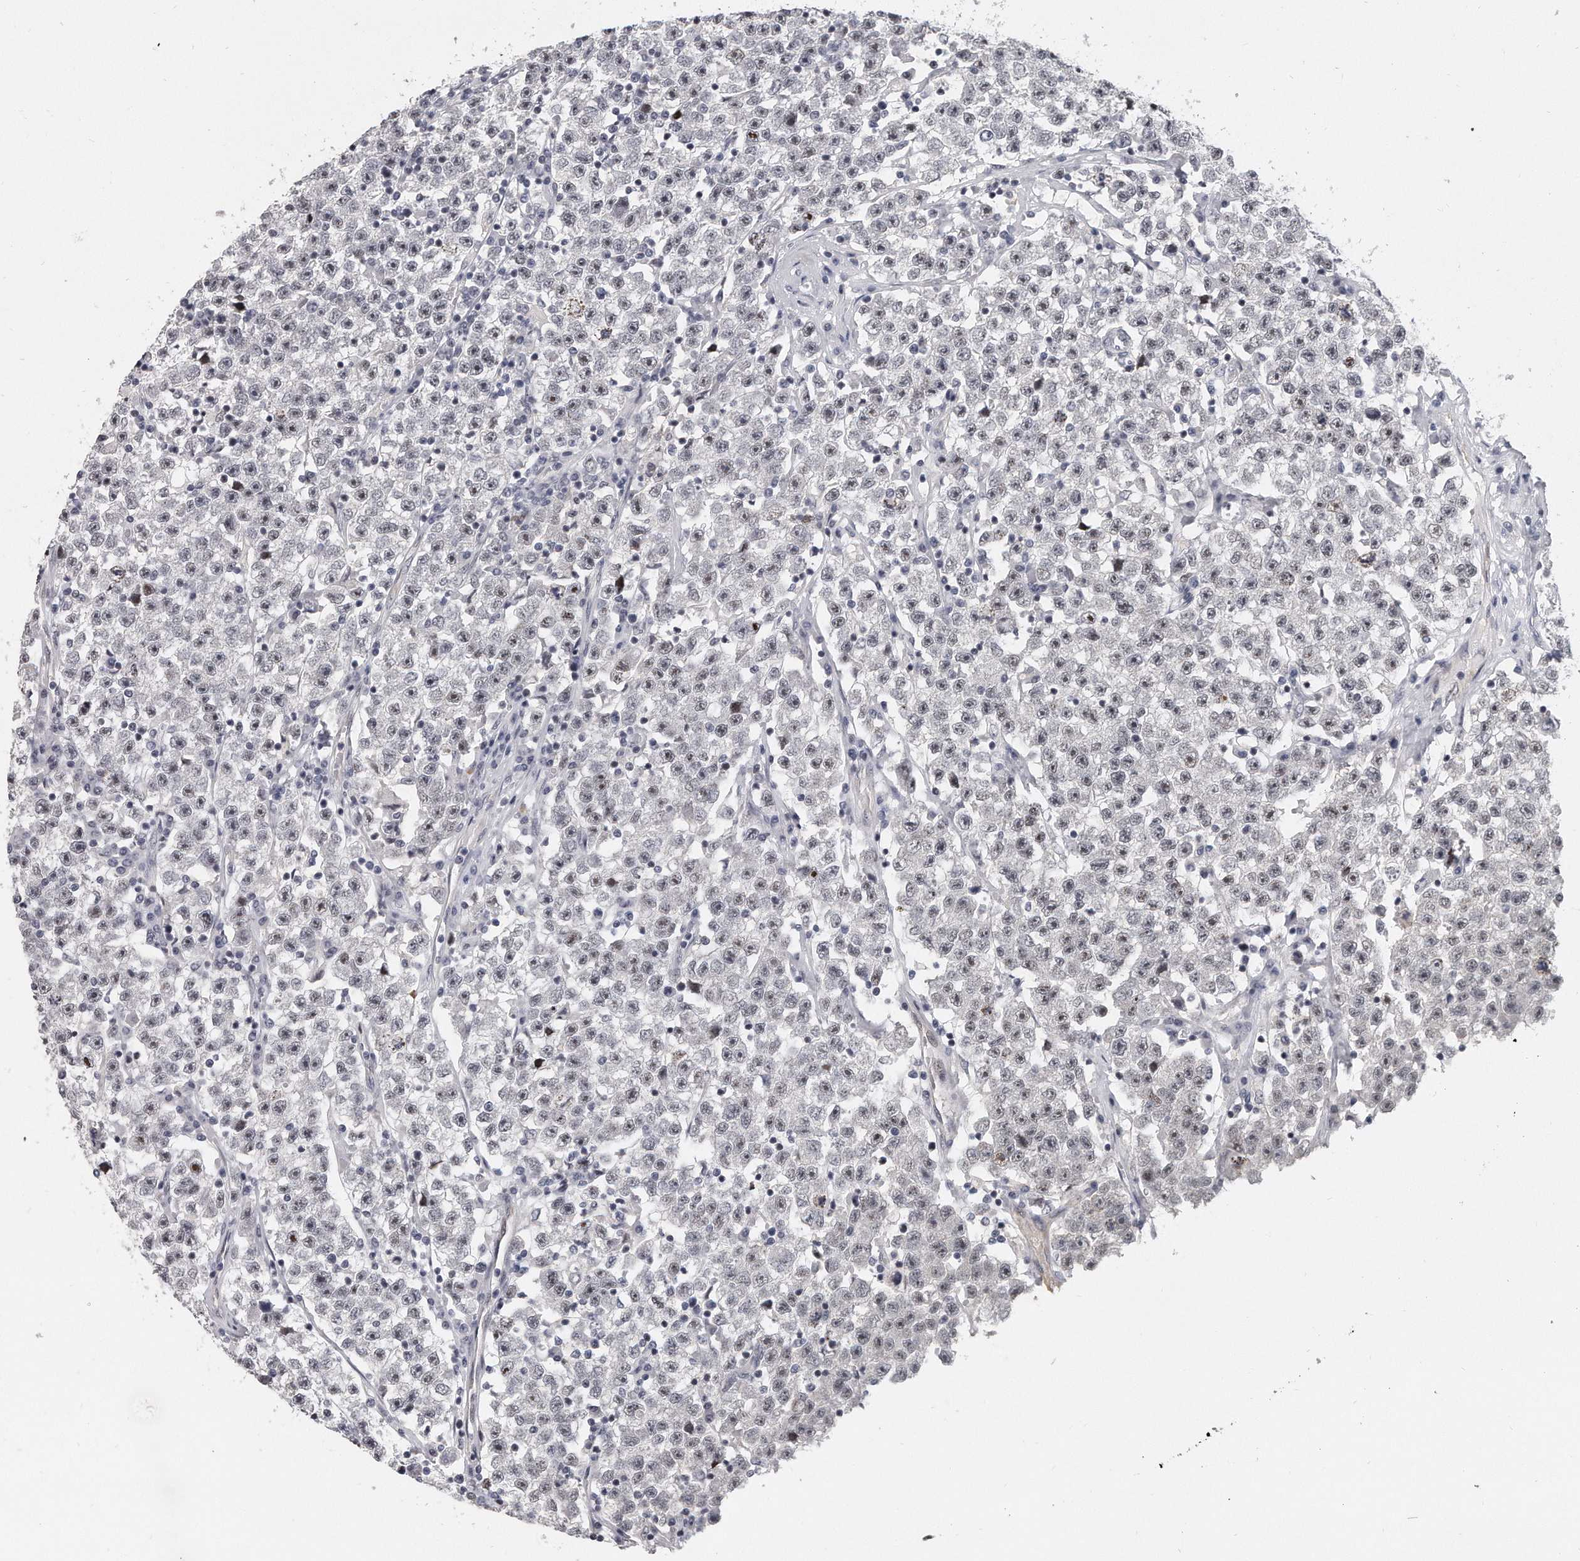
{"staining": {"intensity": "weak", "quantity": ">75%", "location": "nuclear"}, "tissue": "testis cancer", "cell_type": "Tumor cells", "image_type": "cancer", "snomed": [{"axis": "morphology", "description": "Seminoma, NOS"}, {"axis": "topography", "description": "Testis"}], "caption": "Immunohistochemical staining of human testis seminoma exhibits low levels of weak nuclear positivity in approximately >75% of tumor cells. Ihc stains the protein of interest in brown and the nuclei are stained blue.", "gene": "TFCP2L1", "patient": {"sex": "male", "age": 22}}